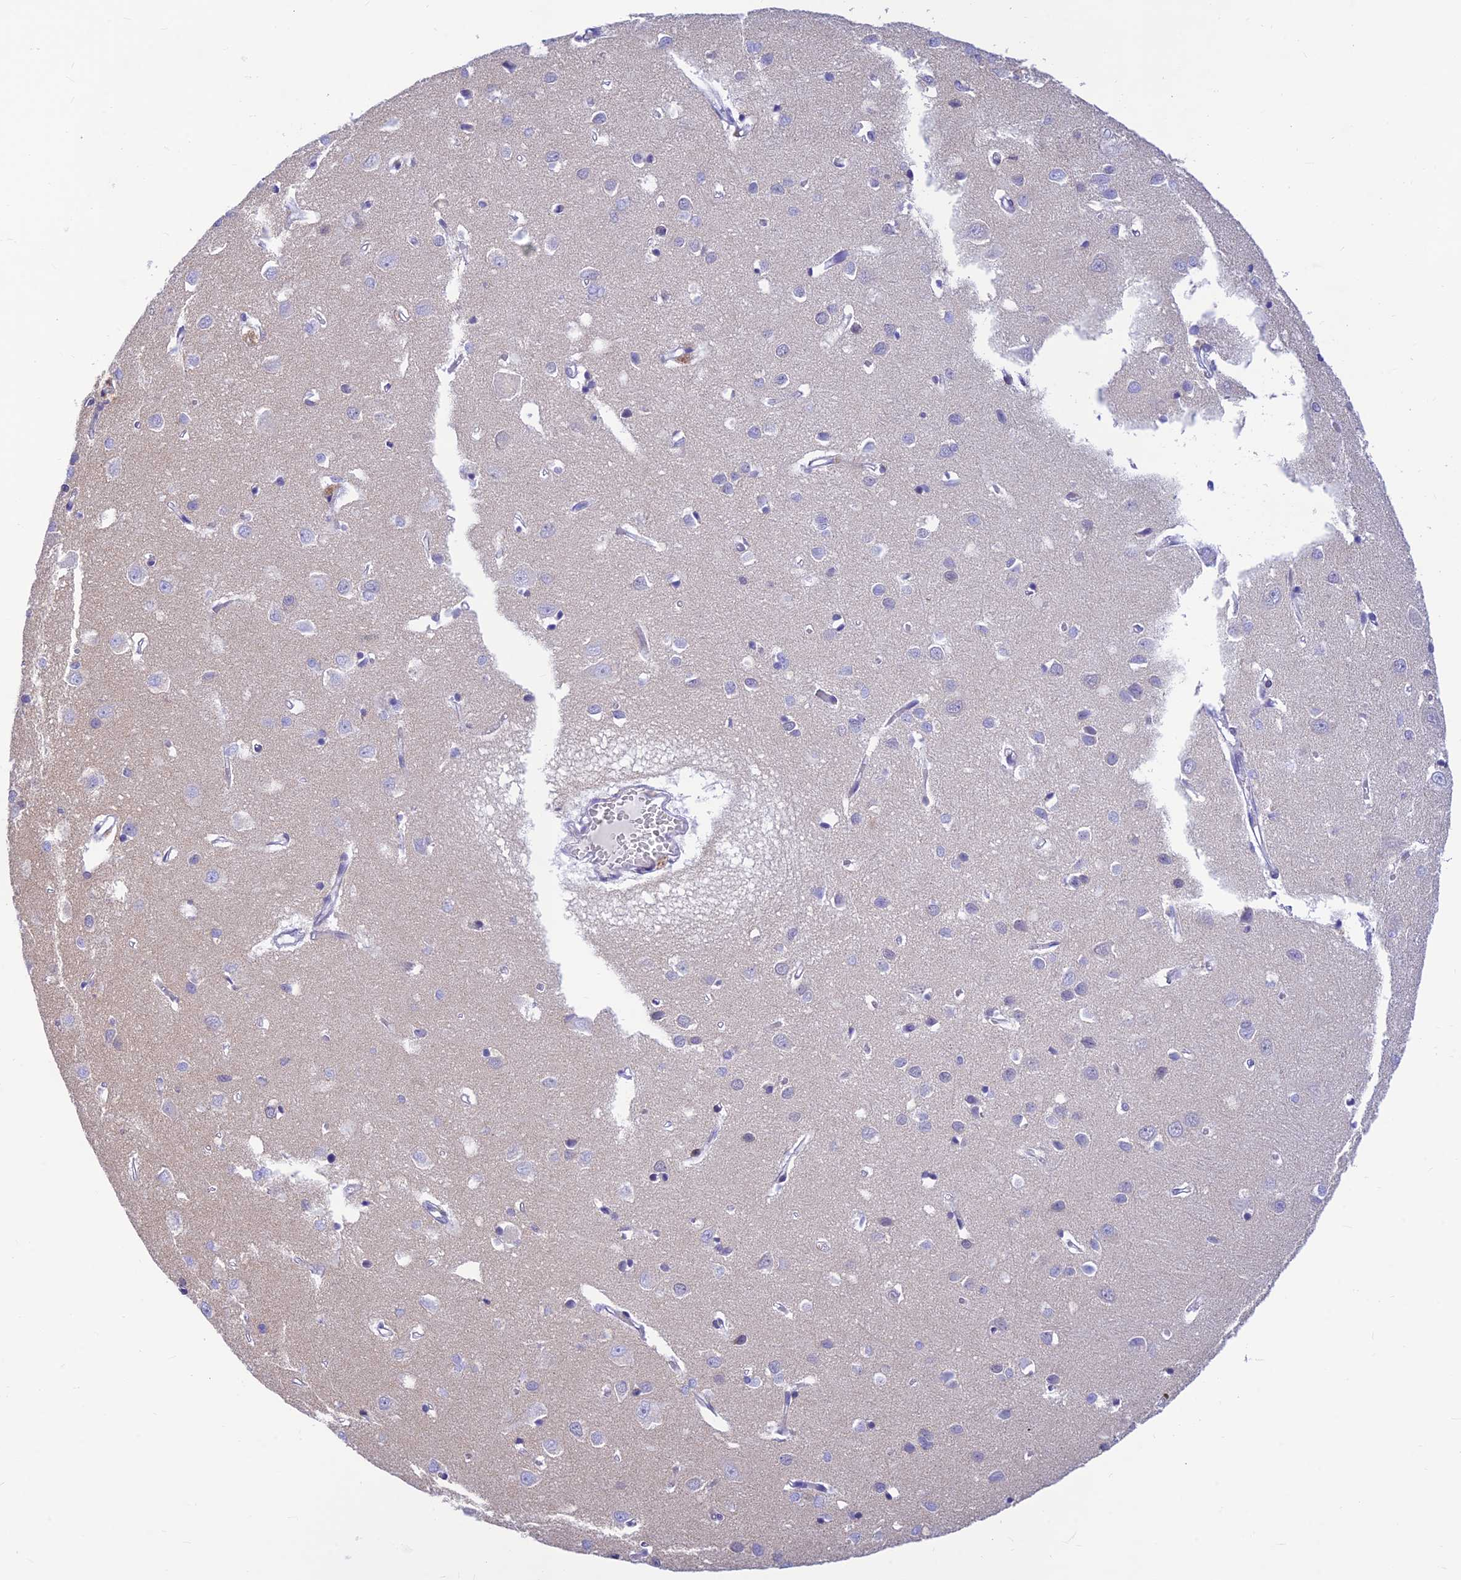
{"staining": {"intensity": "negative", "quantity": "none", "location": "none"}, "tissue": "cerebral cortex", "cell_type": "Endothelial cells", "image_type": "normal", "snomed": [{"axis": "morphology", "description": "Normal tissue, NOS"}, {"axis": "topography", "description": "Cerebral cortex"}], "caption": "IHC histopathology image of normal human cerebral cortex stained for a protein (brown), which displays no positivity in endothelial cells.", "gene": "INKA1", "patient": {"sex": "female", "age": 64}}